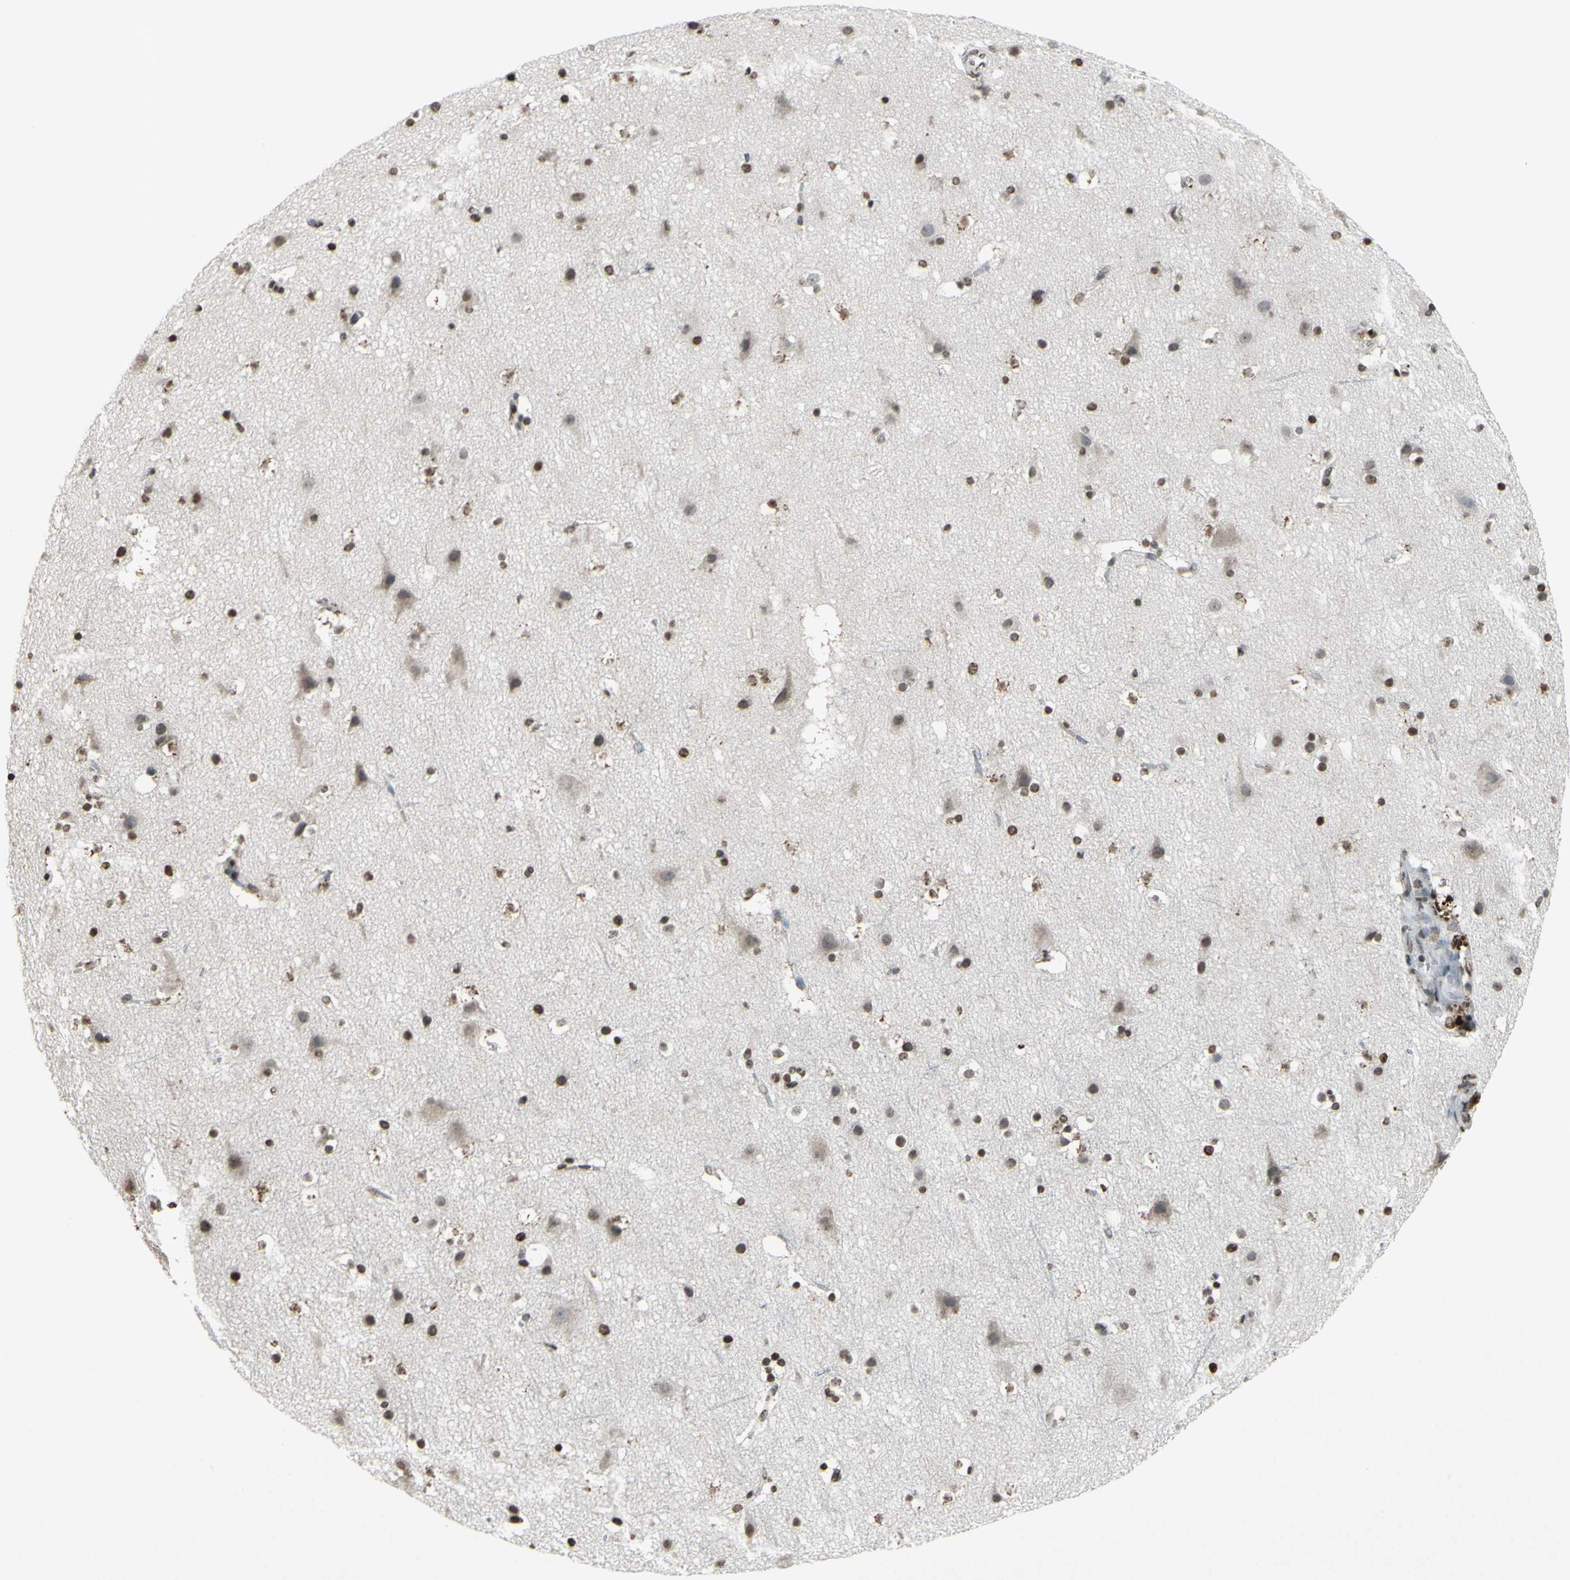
{"staining": {"intensity": "moderate", "quantity": ">75%", "location": "nuclear"}, "tissue": "cerebral cortex", "cell_type": "Endothelial cells", "image_type": "normal", "snomed": [{"axis": "morphology", "description": "Normal tissue, NOS"}, {"axis": "topography", "description": "Cerebral cortex"}], "caption": "Human cerebral cortex stained for a protein (brown) reveals moderate nuclear positive staining in about >75% of endothelial cells.", "gene": "CD79B", "patient": {"sex": "male", "age": 45}}